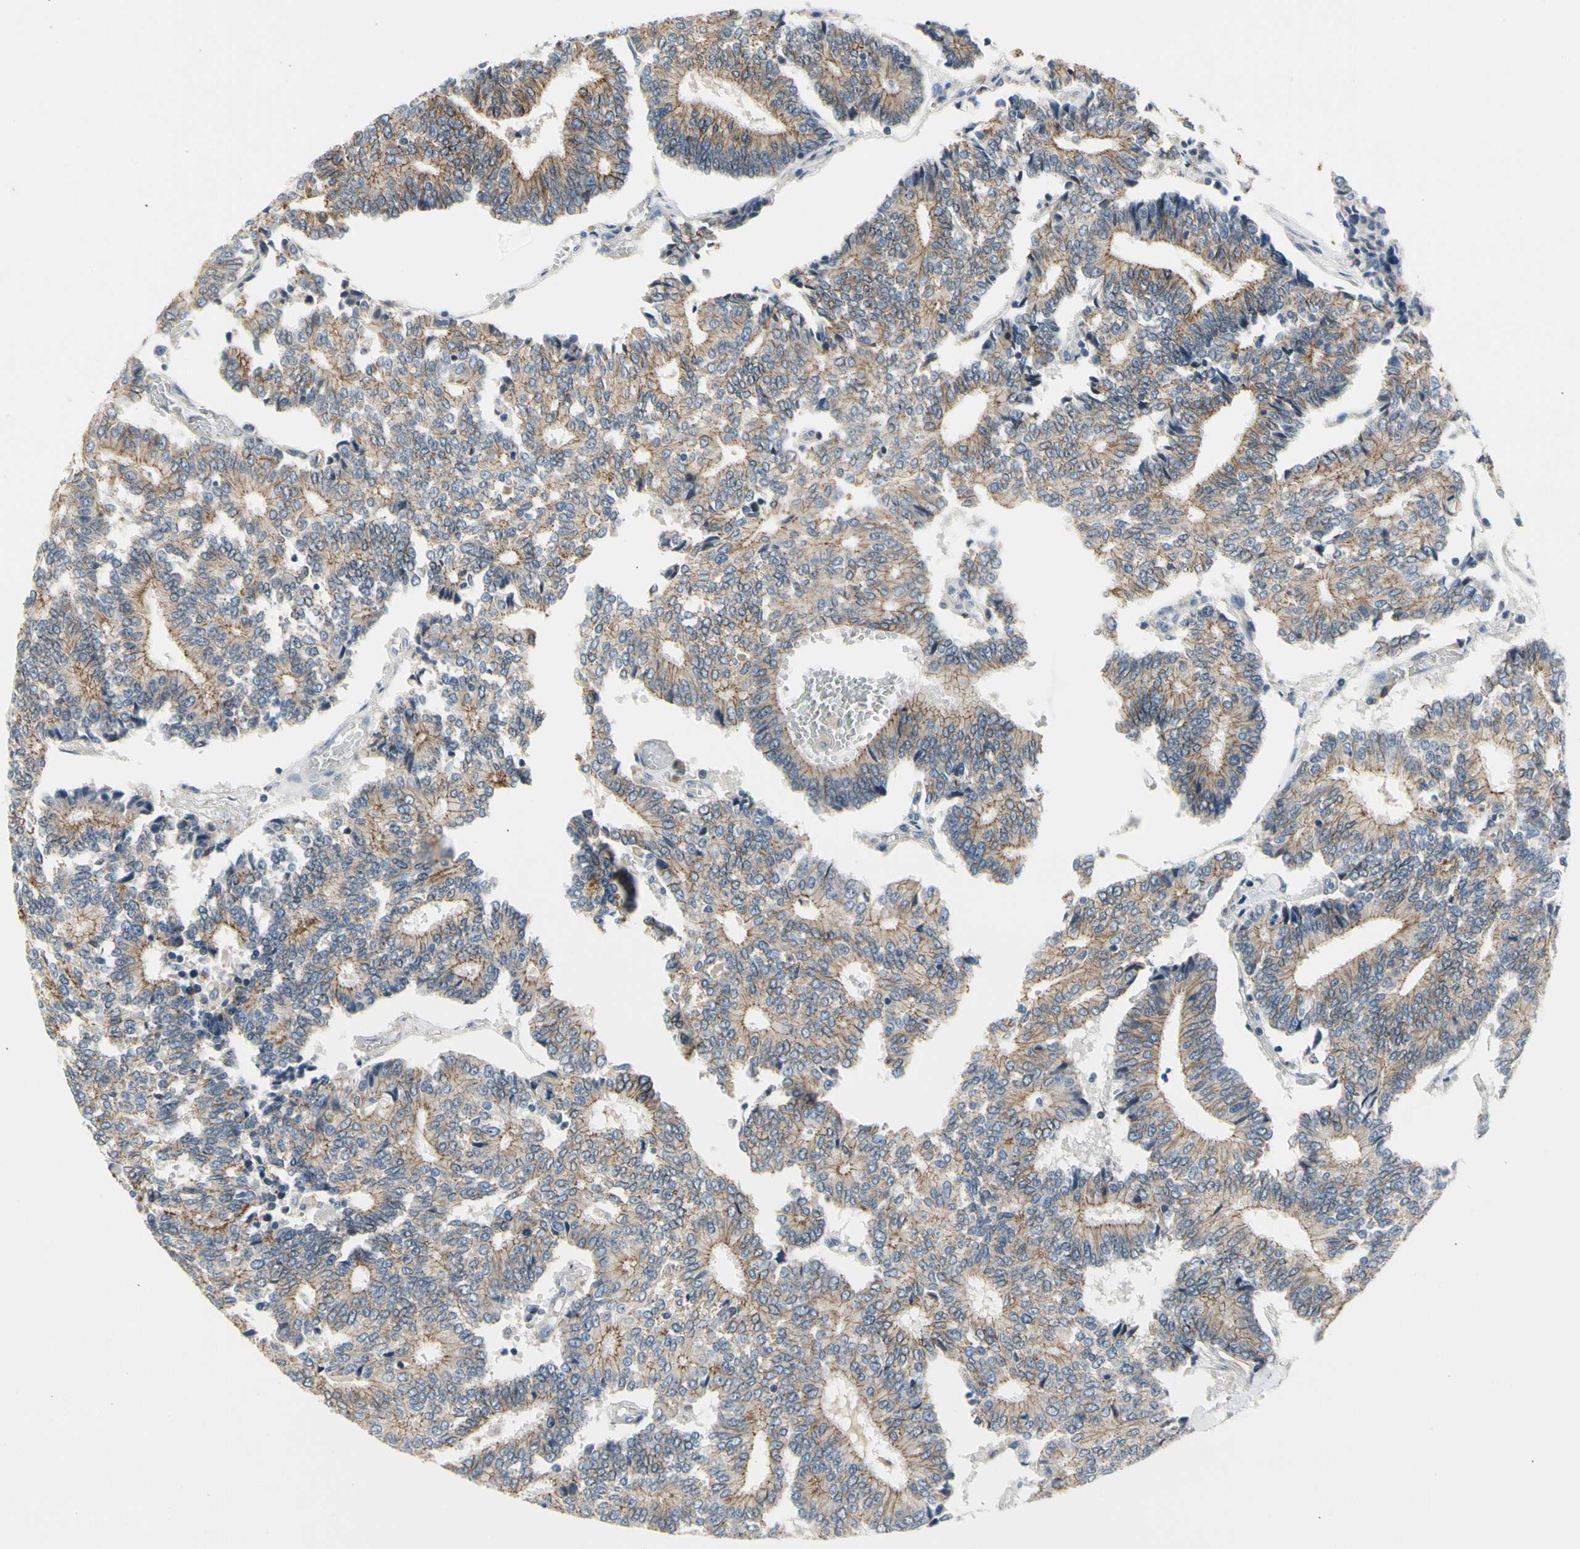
{"staining": {"intensity": "weak", "quantity": "25%-75%", "location": "cytoplasmic/membranous"}, "tissue": "prostate cancer", "cell_type": "Tumor cells", "image_type": "cancer", "snomed": [{"axis": "morphology", "description": "Adenocarcinoma, High grade"}, {"axis": "topography", "description": "Prostate"}], "caption": "Protein expression analysis of human prostate cancer reveals weak cytoplasmic/membranous staining in about 25%-75% of tumor cells.", "gene": "LGR6", "patient": {"sex": "male", "age": 55}}